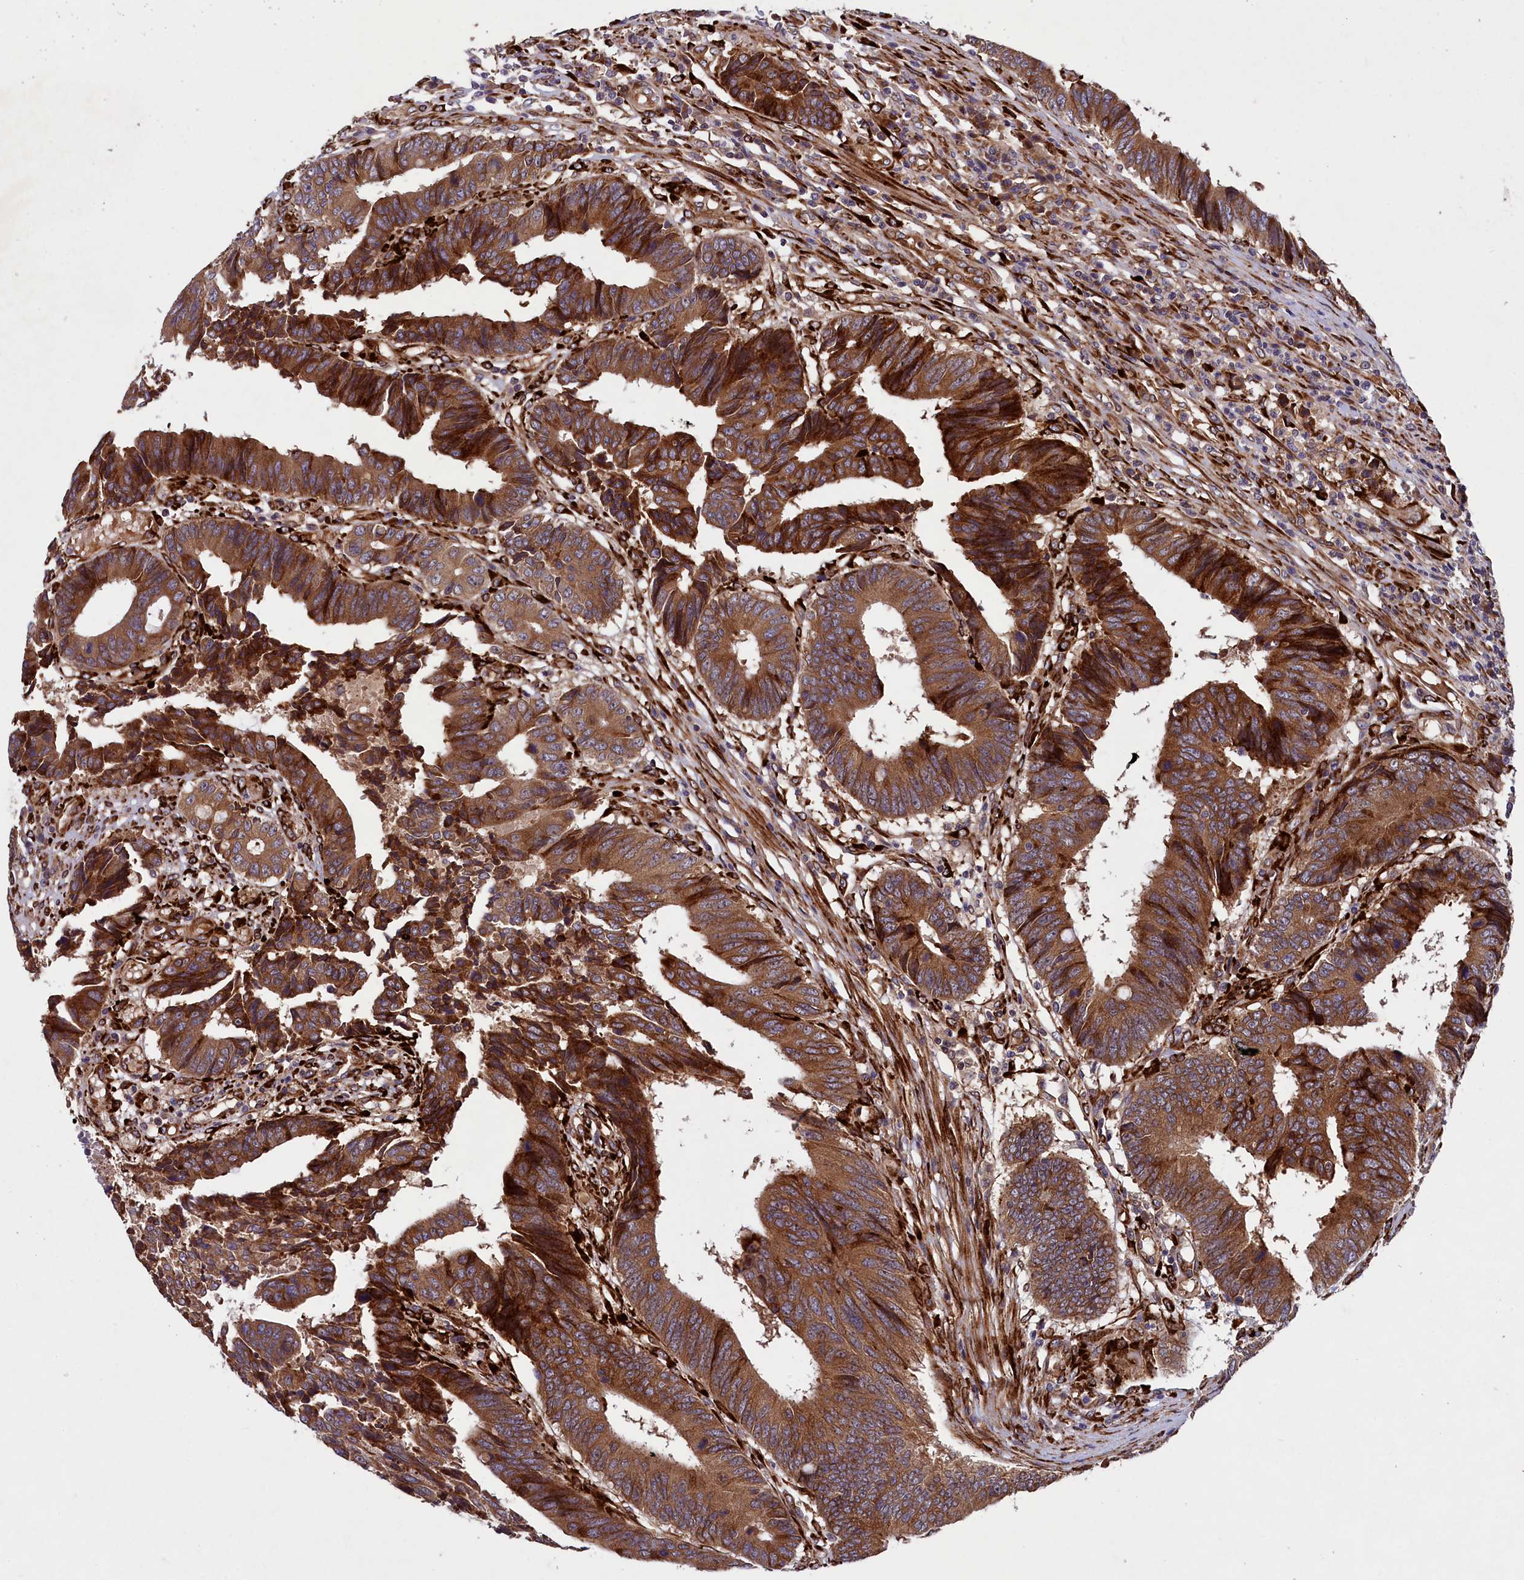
{"staining": {"intensity": "strong", "quantity": ">75%", "location": "cytoplasmic/membranous"}, "tissue": "colorectal cancer", "cell_type": "Tumor cells", "image_type": "cancer", "snomed": [{"axis": "morphology", "description": "Adenocarcinoma, NOS"}, {"axis": "topography", "description": "Rectum"}], "caption": "A micrograph of human colorectal cancer (adenocarcinoma) stained for a protein demonstrates strong cytoplasmic/membranous brown staining in tumor cells. (Stains: DAB (3,3'-diaminobenzidine) in brown, nuclei in blue, Microscopy: brightfield microscopy at high magnification).", "gene": "ARRDC4", "patient": {"sex": "male", "age": 84}}